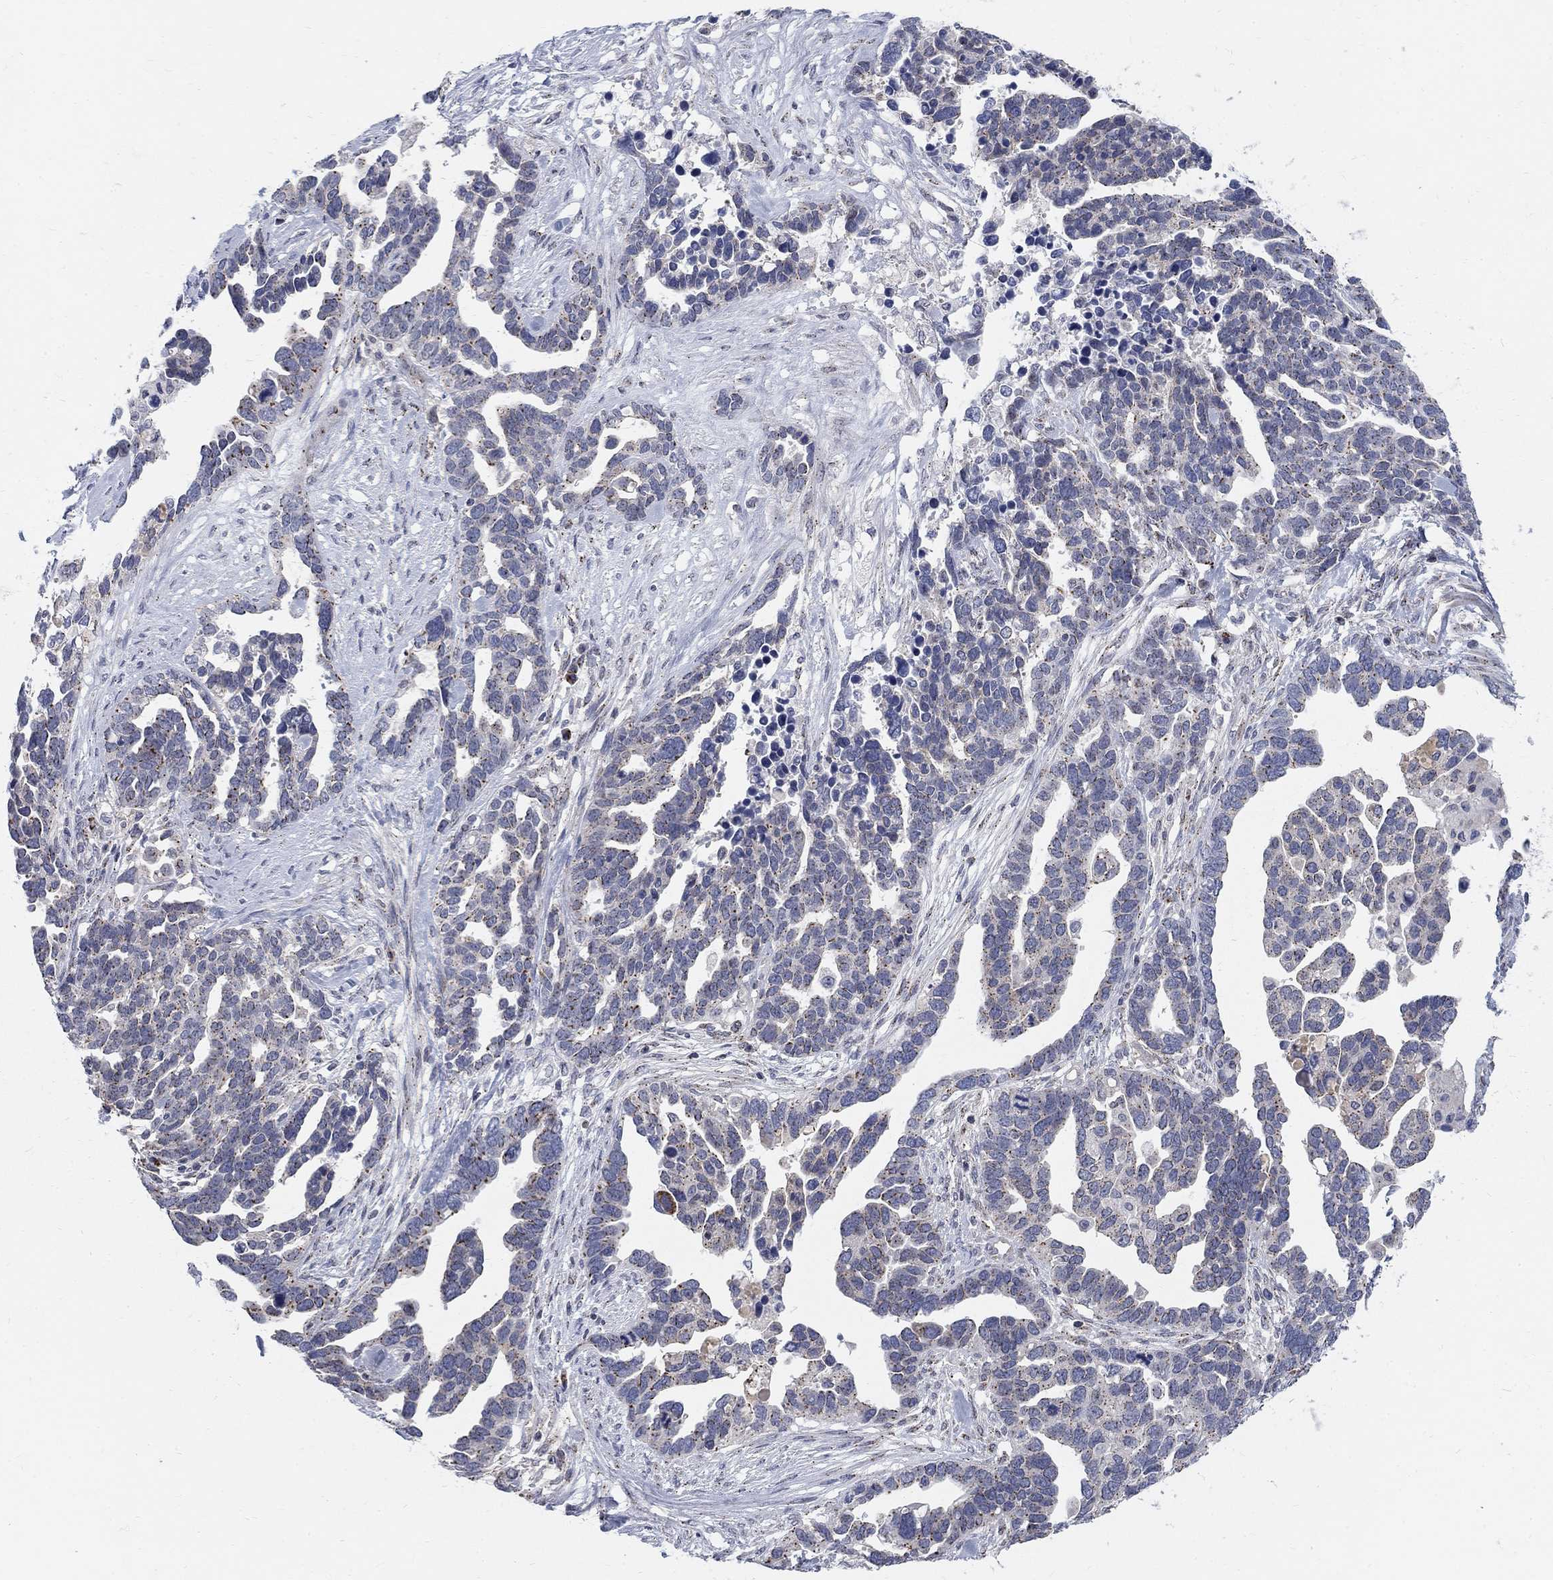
{"staining": {"intensity": "moderate", "quantity": "<25%", "location": "cytoplasmic/membranous"}, "tissue": "ovarian cancer", "cell_type": "Tumor cells", "image_type": "cancer", "snomed": [{"axis": "morphology", "description": "Cystadenocarcinoma, serous, NOS"}, {"axis": "topography", "description": "Ovary"}], "caption": "Human ovarian serous cystadenocarcinoma stained with a brown dye demonstrates moderate cytoplasmic/membranous positive positivity in approximately <25% of tumor cells.", "gene": "PANK3", "patient": {"sex": "female", "age": 54}}